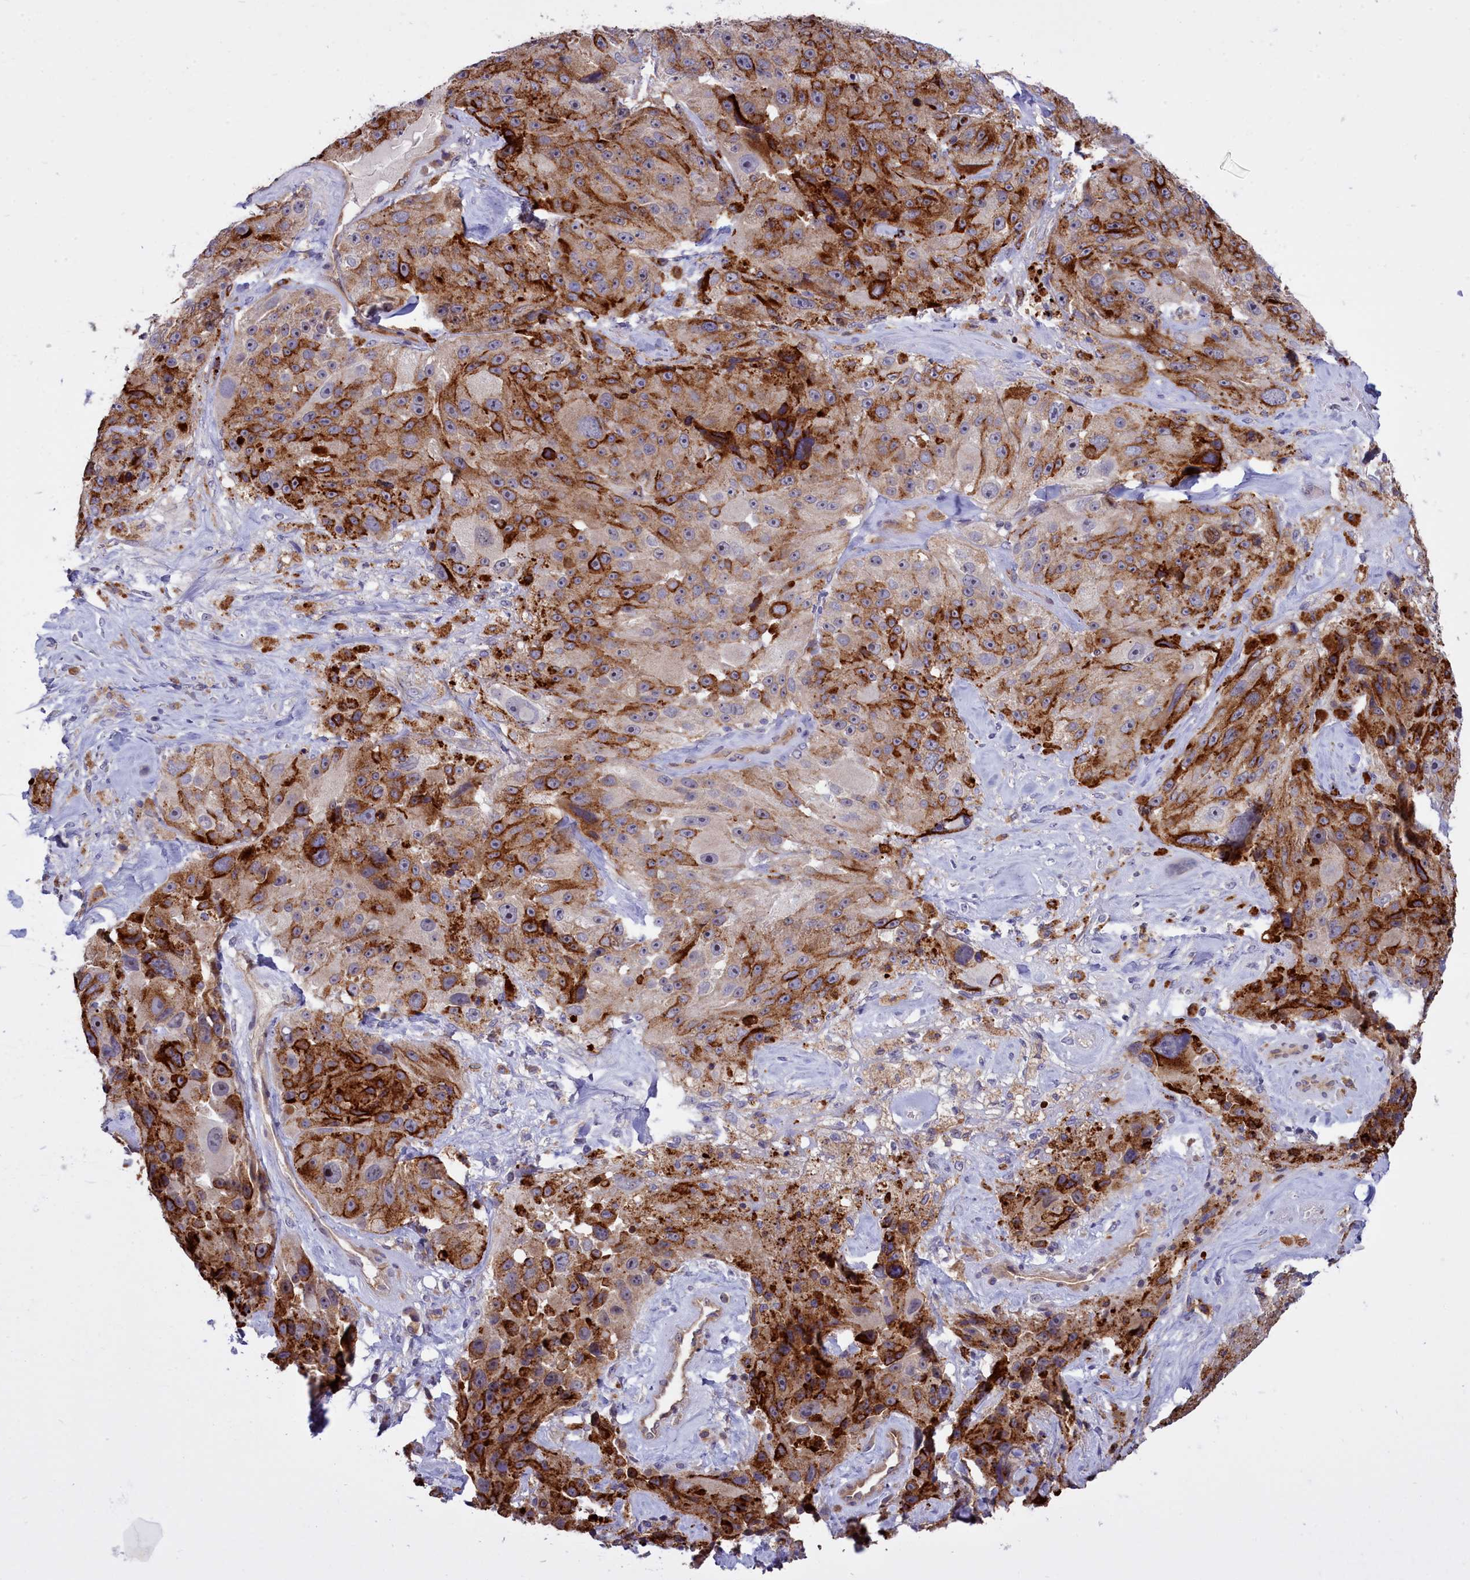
{"staining": {"intensity": "strong", "quantity": "25%-75%", "location": "cytoplasmic/membranous"}, "tissue": "melanoma", "cell_type": "Tumor cells", "image_type": "cancer", "snomed": [{"axis": "morphology", "description": "Malignant melanoma, Metastatic site"}, {"axis": "topography", "description": "Lymph node"}], "caption": "Melanoma stained for a protein reveals strong cytoplasmic/membranous positivity in tumor cells.", "gene": "RAPGEF4", "patient": {"sex": "male", "age": 62}}